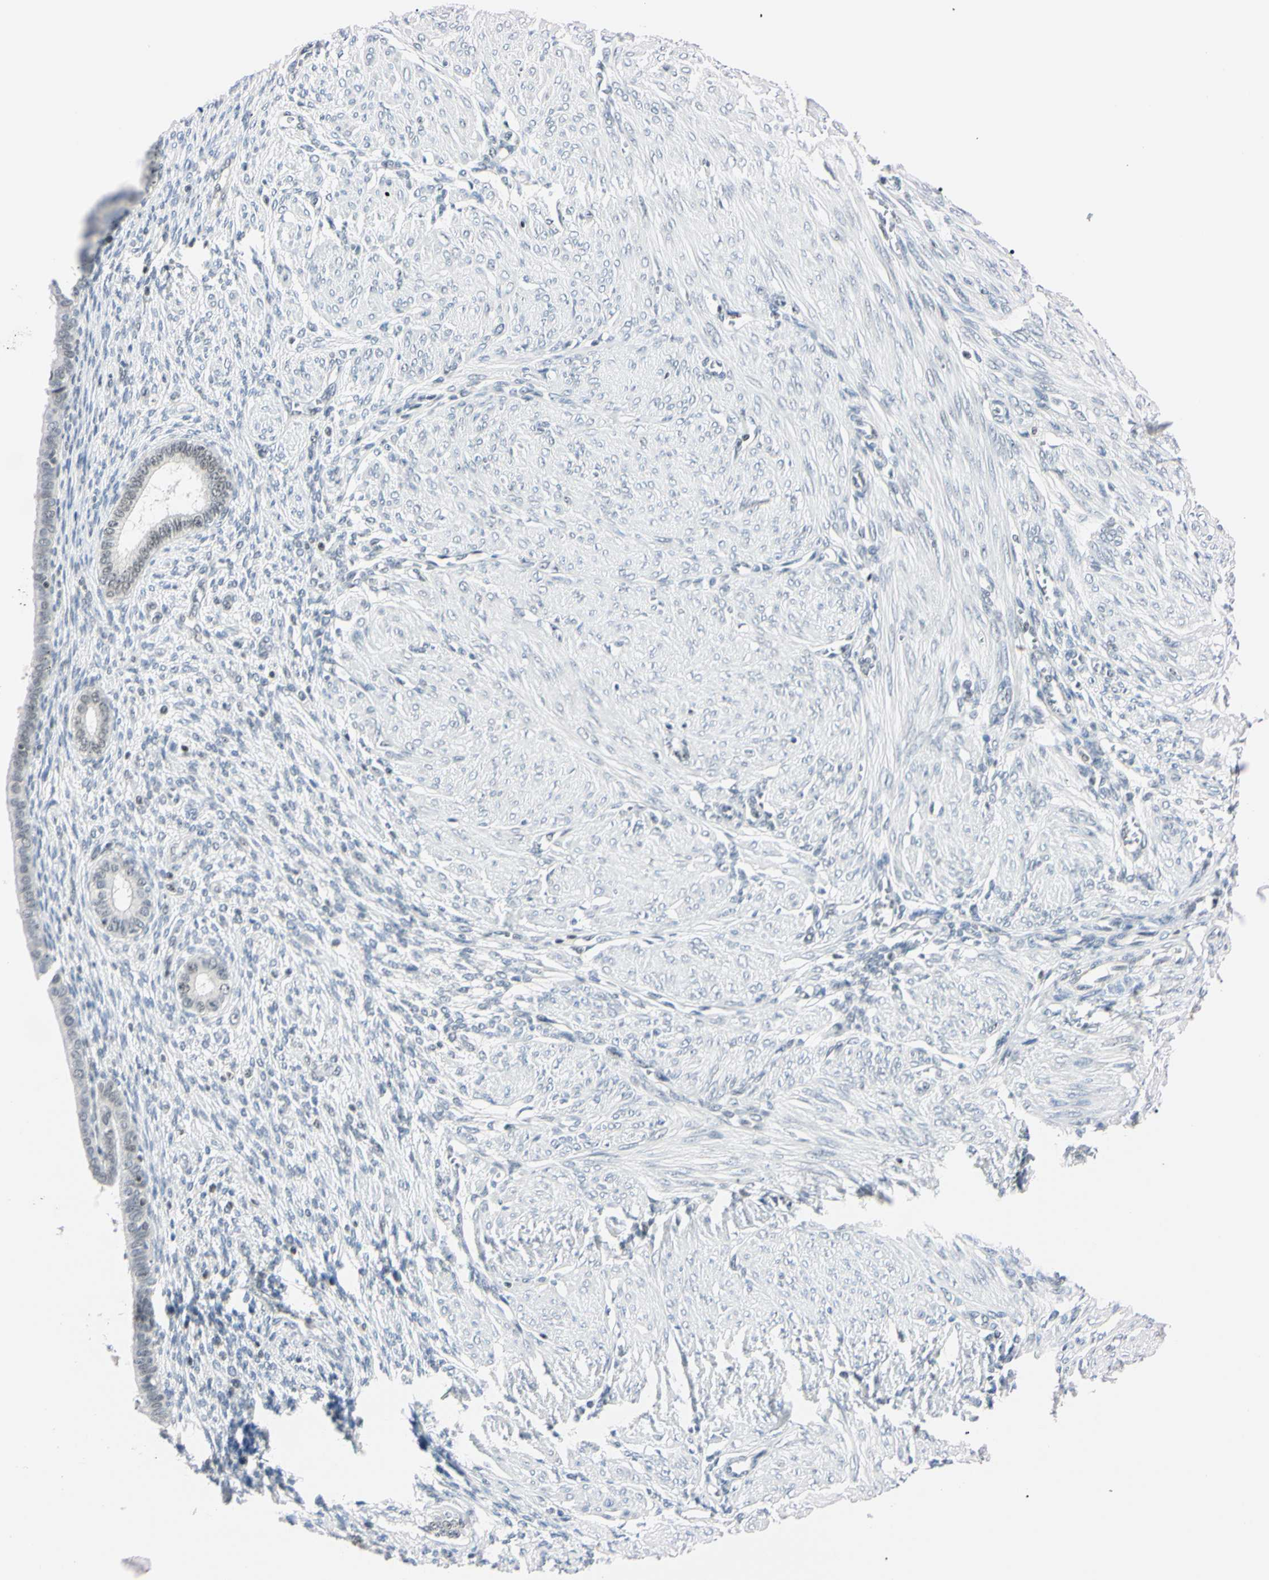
{"staining": {"intensity": "negative", "quantity": "none", "location": "none"}, "tissue": "endometrium", "cell_type": "Cells in endometrial stroma", "image_type": "normal", "snomed": [{"axis": "morphology", "description": "Normal tissue, NOS"}, {"axis": "topography", "description": "Endometrium"}], "caption": "The immunohistochemistry photomicrograph has no significant staining in cells in endometrial stroma of endometrium.", "gene": "C1orf174", "patient": {"sex": "female", "age": 72}}